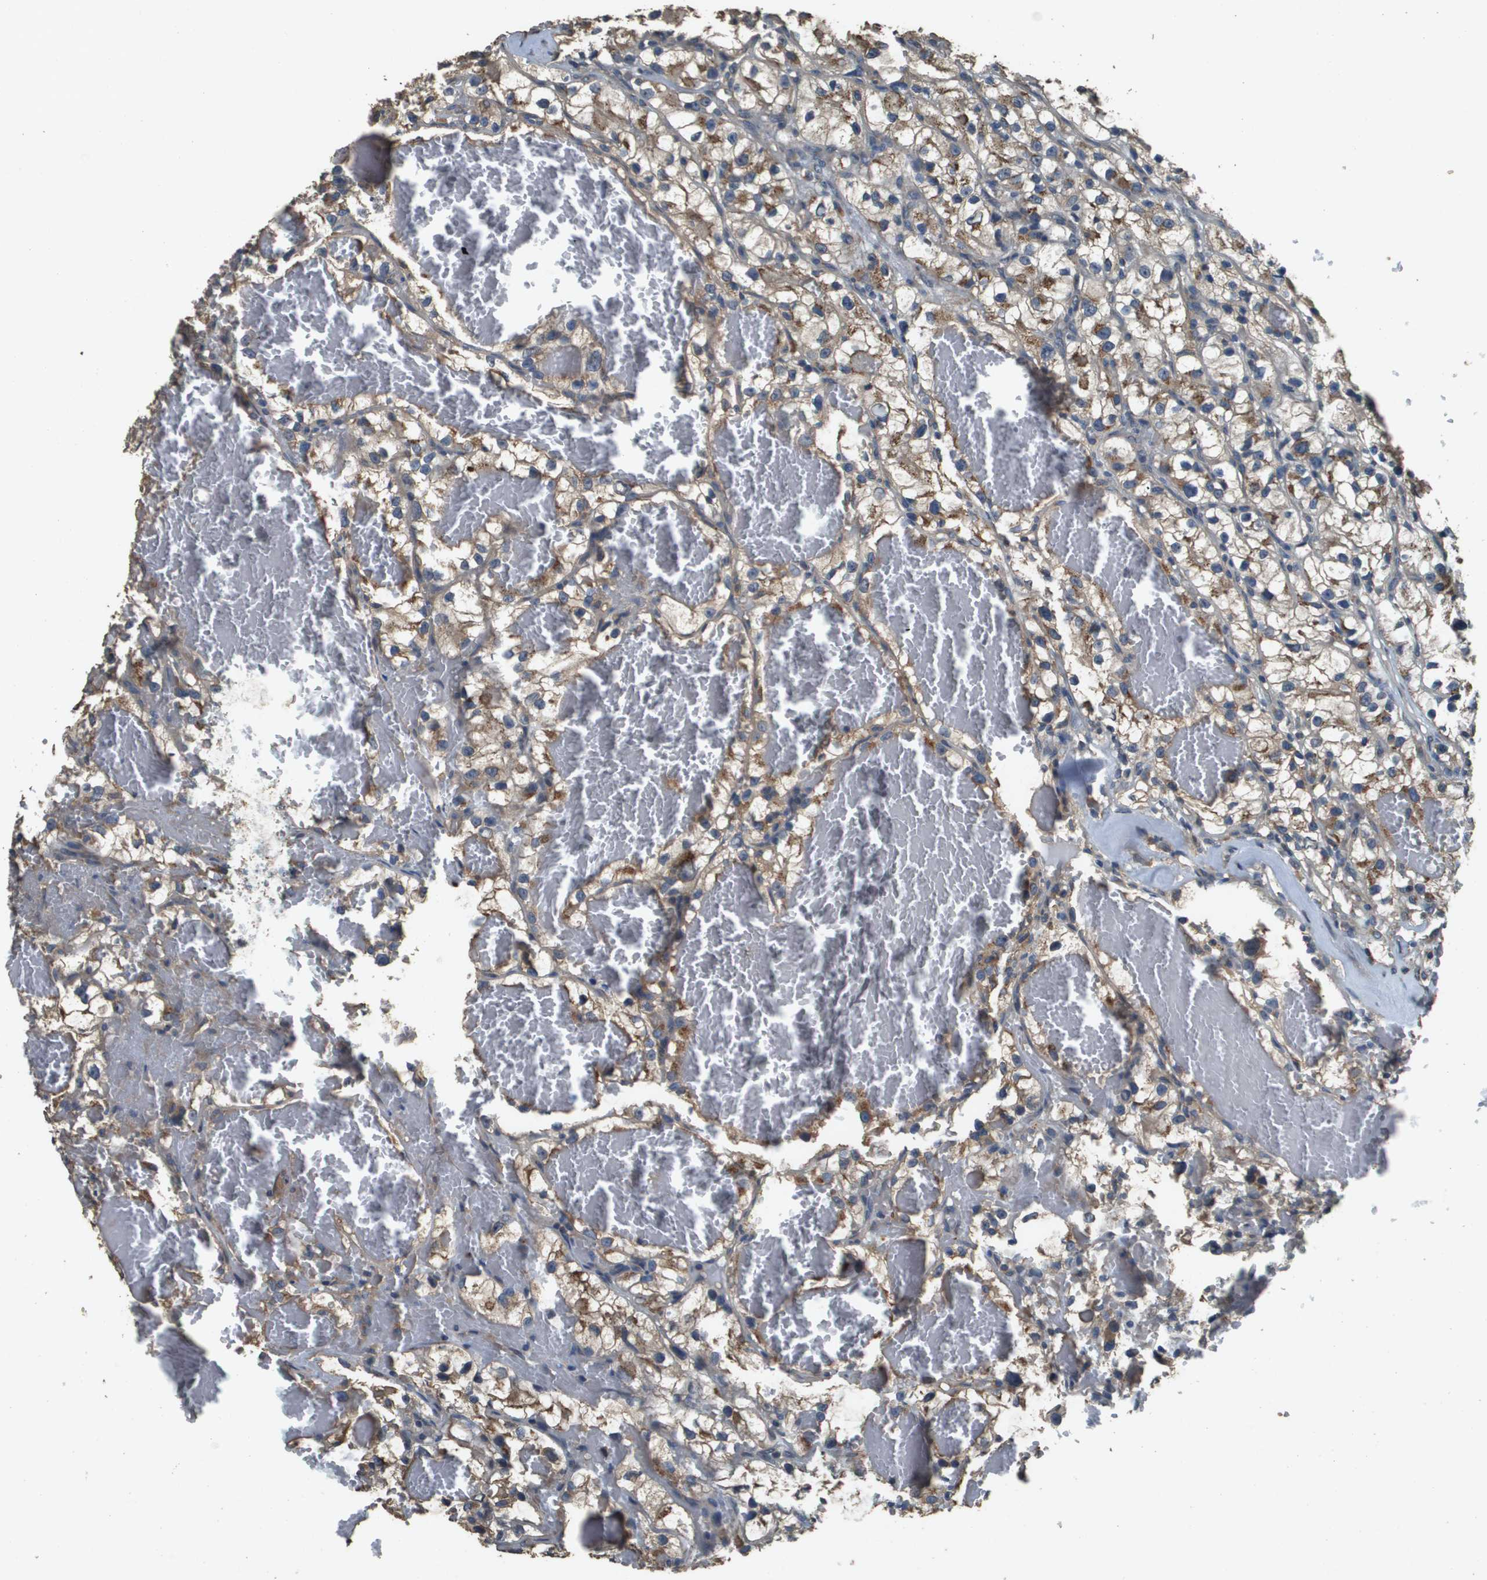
{"staining": {"intensity": "moderate", "quantity": "25%-75%", "location": "cytoplasmic/membranous"}, "tissue": "renal cancer", "cell_type": "Tumor cells", "image_type": "cancer", "snomed": [{"axis": "morphology", "description": "Adenocarcinoma, NOS"}, {"axis": "topography", "description": "Kidney"}], "caption": "IHC micrograph of adenocarcinoma (renal) stained for a protein (brown), which shows medium levels of moderate cytoplasmic/membranous staining in approximately 25%-75% of tumor cells.", "gene": "RAB6B", "patient": {"sex": "female", "age": 57}}